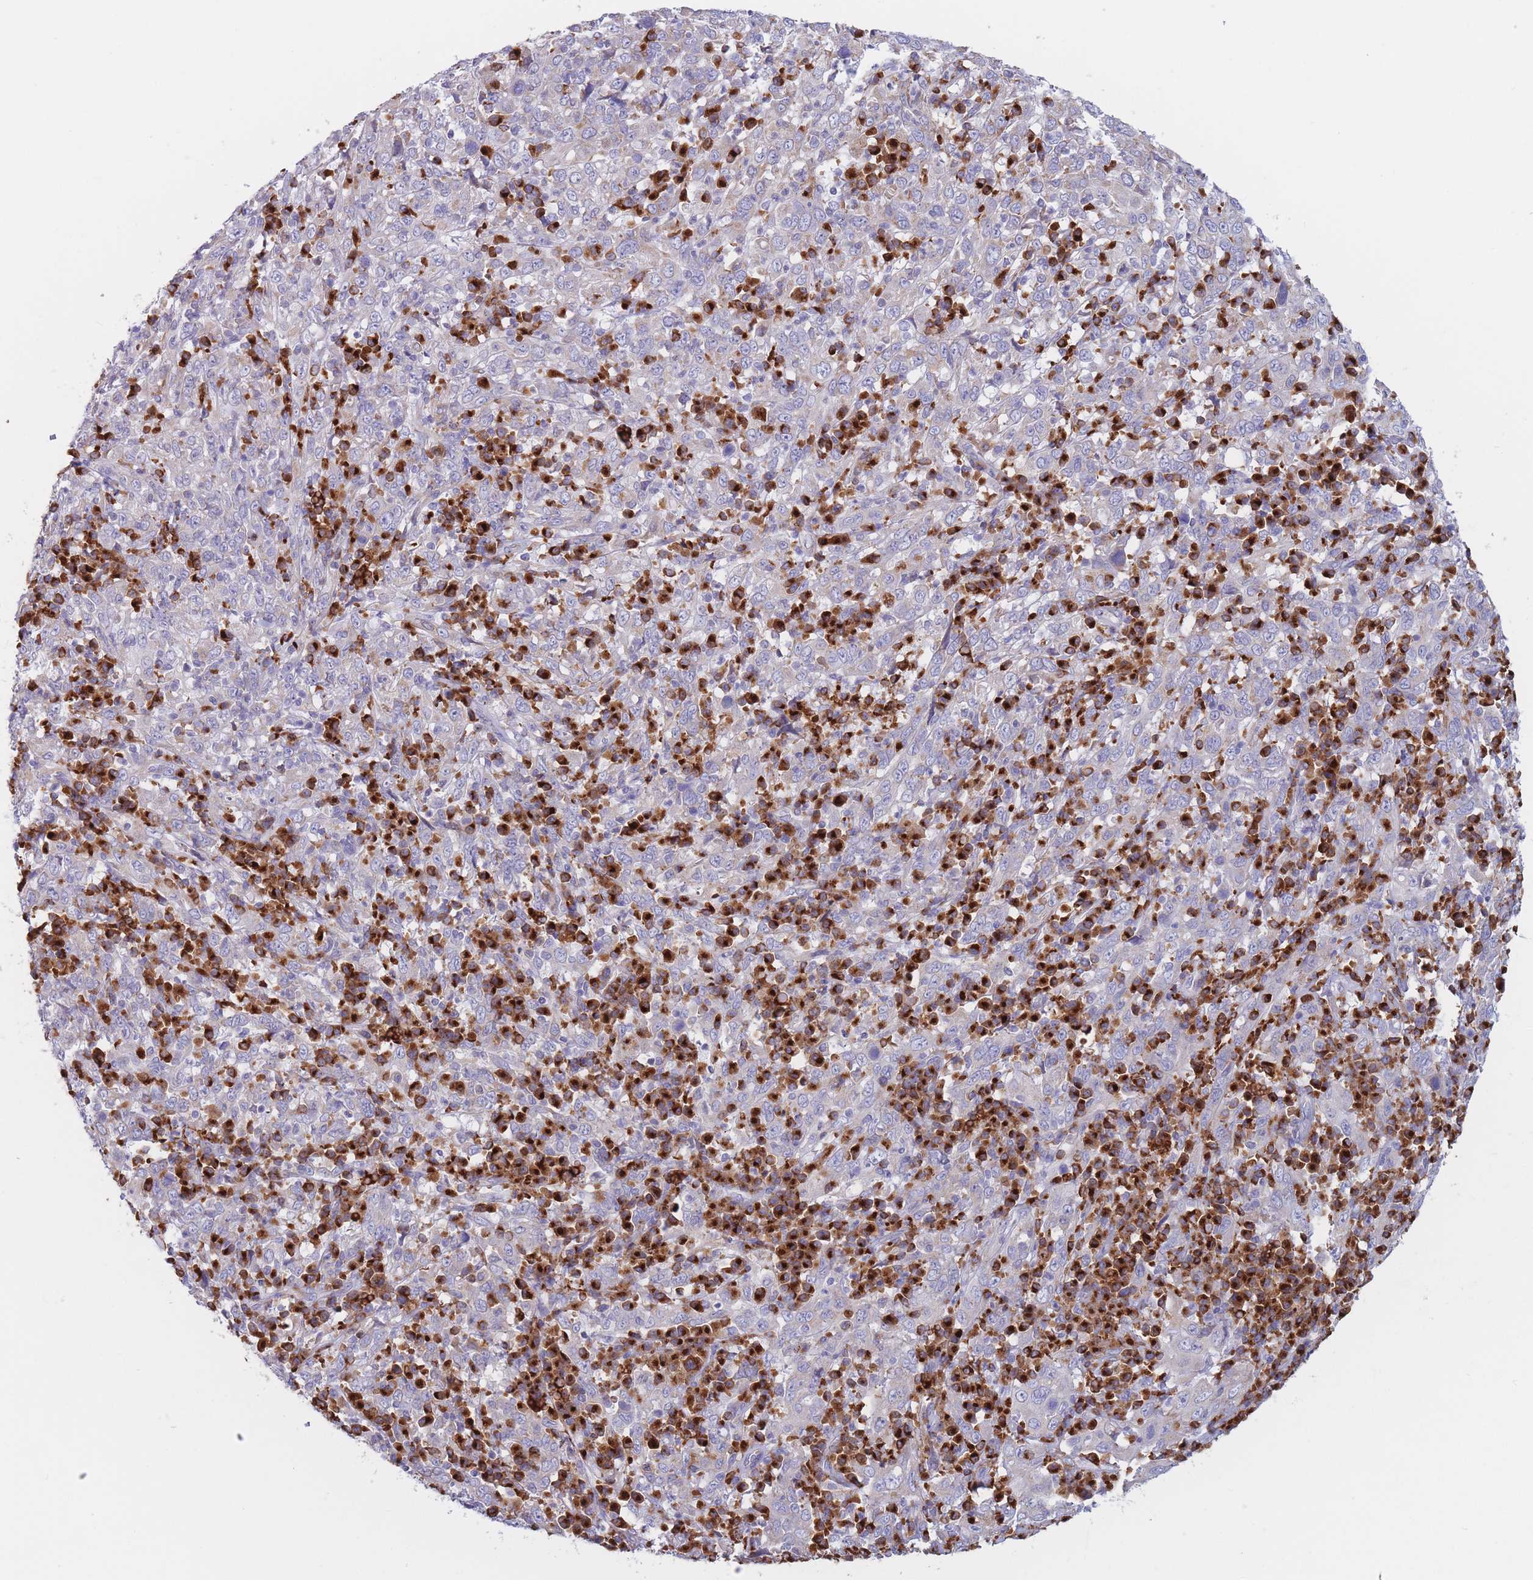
{"staining": {"intensity": "moderate", "quantity": "<25%", "location": "cytoplasmic/membranous"}, "tissue": "cervical cancer", "cell_type": "Tumor cells", "image_type": "cancer", "snomed": [{"axis": "morphology", "description": "Squamous cell carcinoma, NOS"}, {"axis": "topography", "description": "Cervix"}], "caption": "Squamous cell carcinoma (cervical) tissue displays moderate cytoplasmic/membranous positivity in about <25% of tumor cells", "gene": "MRPL30", "patient": {"sex": "female", "age": 46}}